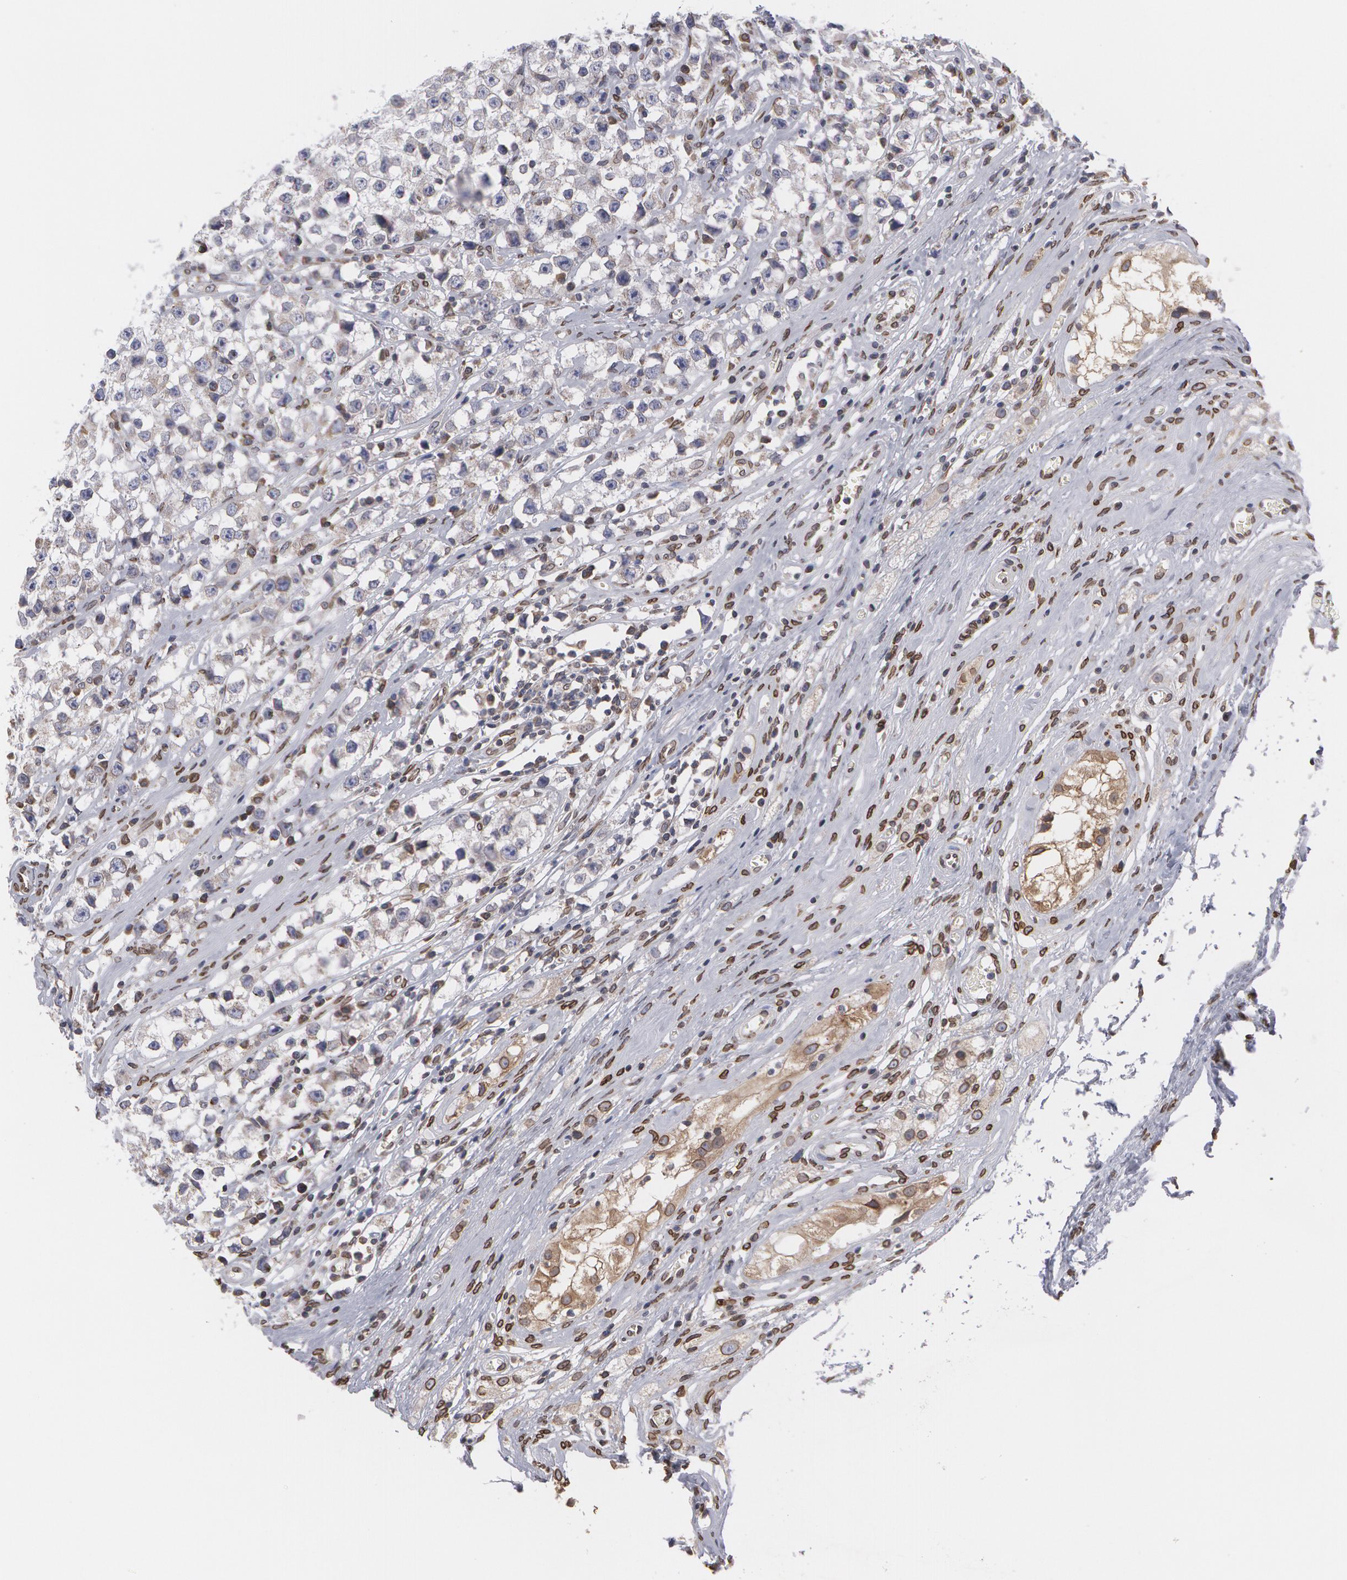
{"staining": {"intensity": "negative", "quantity": "none", "location": "none"}, "tissue": "testis cancer", "cell_type": "Tumor cells", "image_type": "cancer", "snomed": [{"axis": "morphology", "description": "Seminoma, NOS"}, {"axis": "topography", "description": "Testis"}], "caption": "A high-resolution image shows immunohistochemistry staining of seminoma (testis), which exhibits no significant positivity in tumor cells.", "gene": "EMD", "patient": {"sex": "male", "age": 35}}